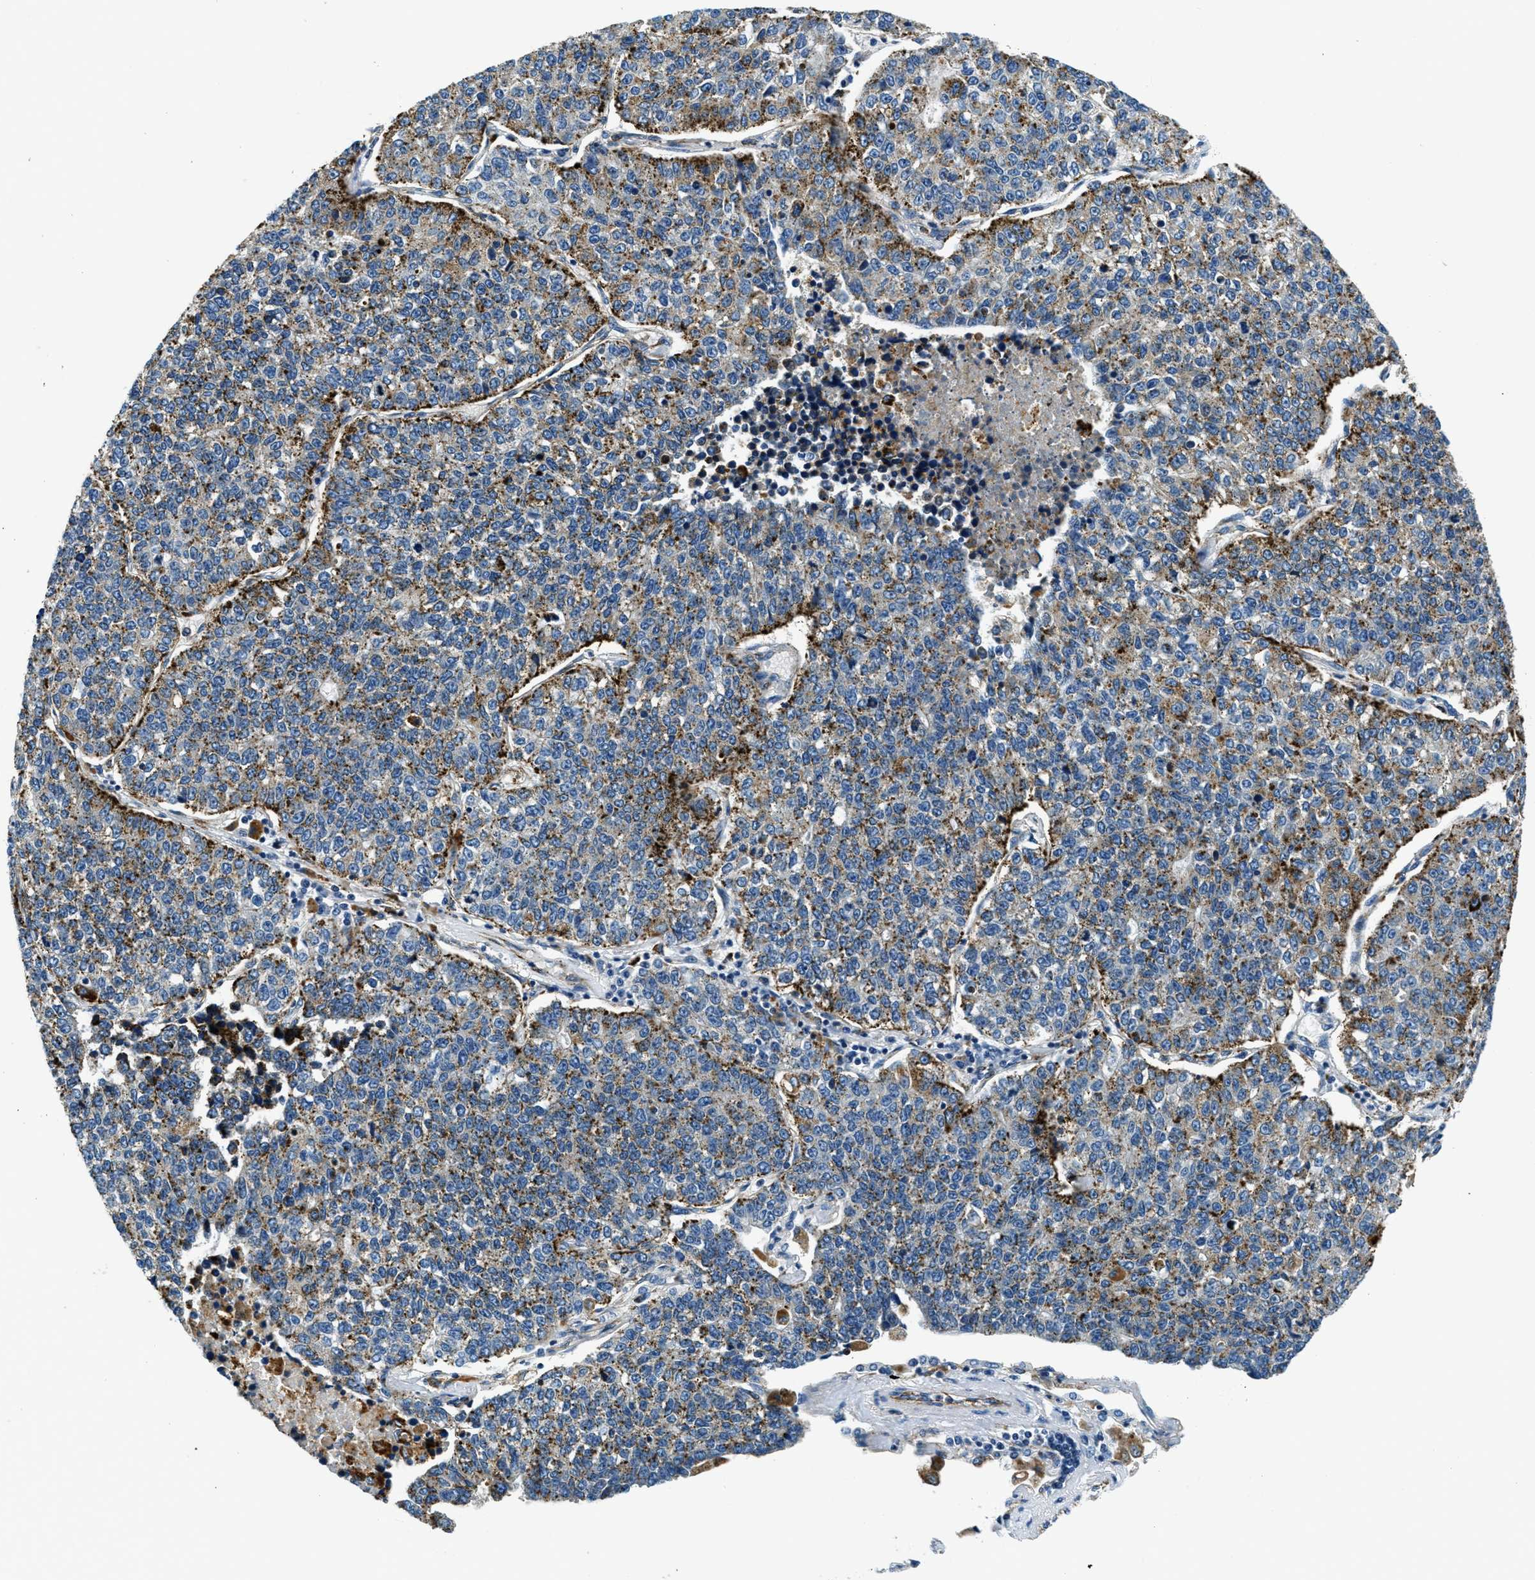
{"staining": {"intensity": "moderate", "quantity": "25%-75%", "location": "cytoplasmic/membranous"}, "tissue": "lung cancer", "cell_type": "Tumor cells", "image_type": "cancer", "snomed": [{"axis": "morphology", "description": "Adenocarcinoma, NOS"}, {"axis": "topography", "description": "Lung"}], "caption": "Human lung cancer (adenocarcinoma) stained with a brown dye demonstrates moderate cytoplasmic/membranous positive staining in approximately 25%-75% of tumor cells.", "gene": "GNS", "patient": {"sex": "male", "age": 49}}